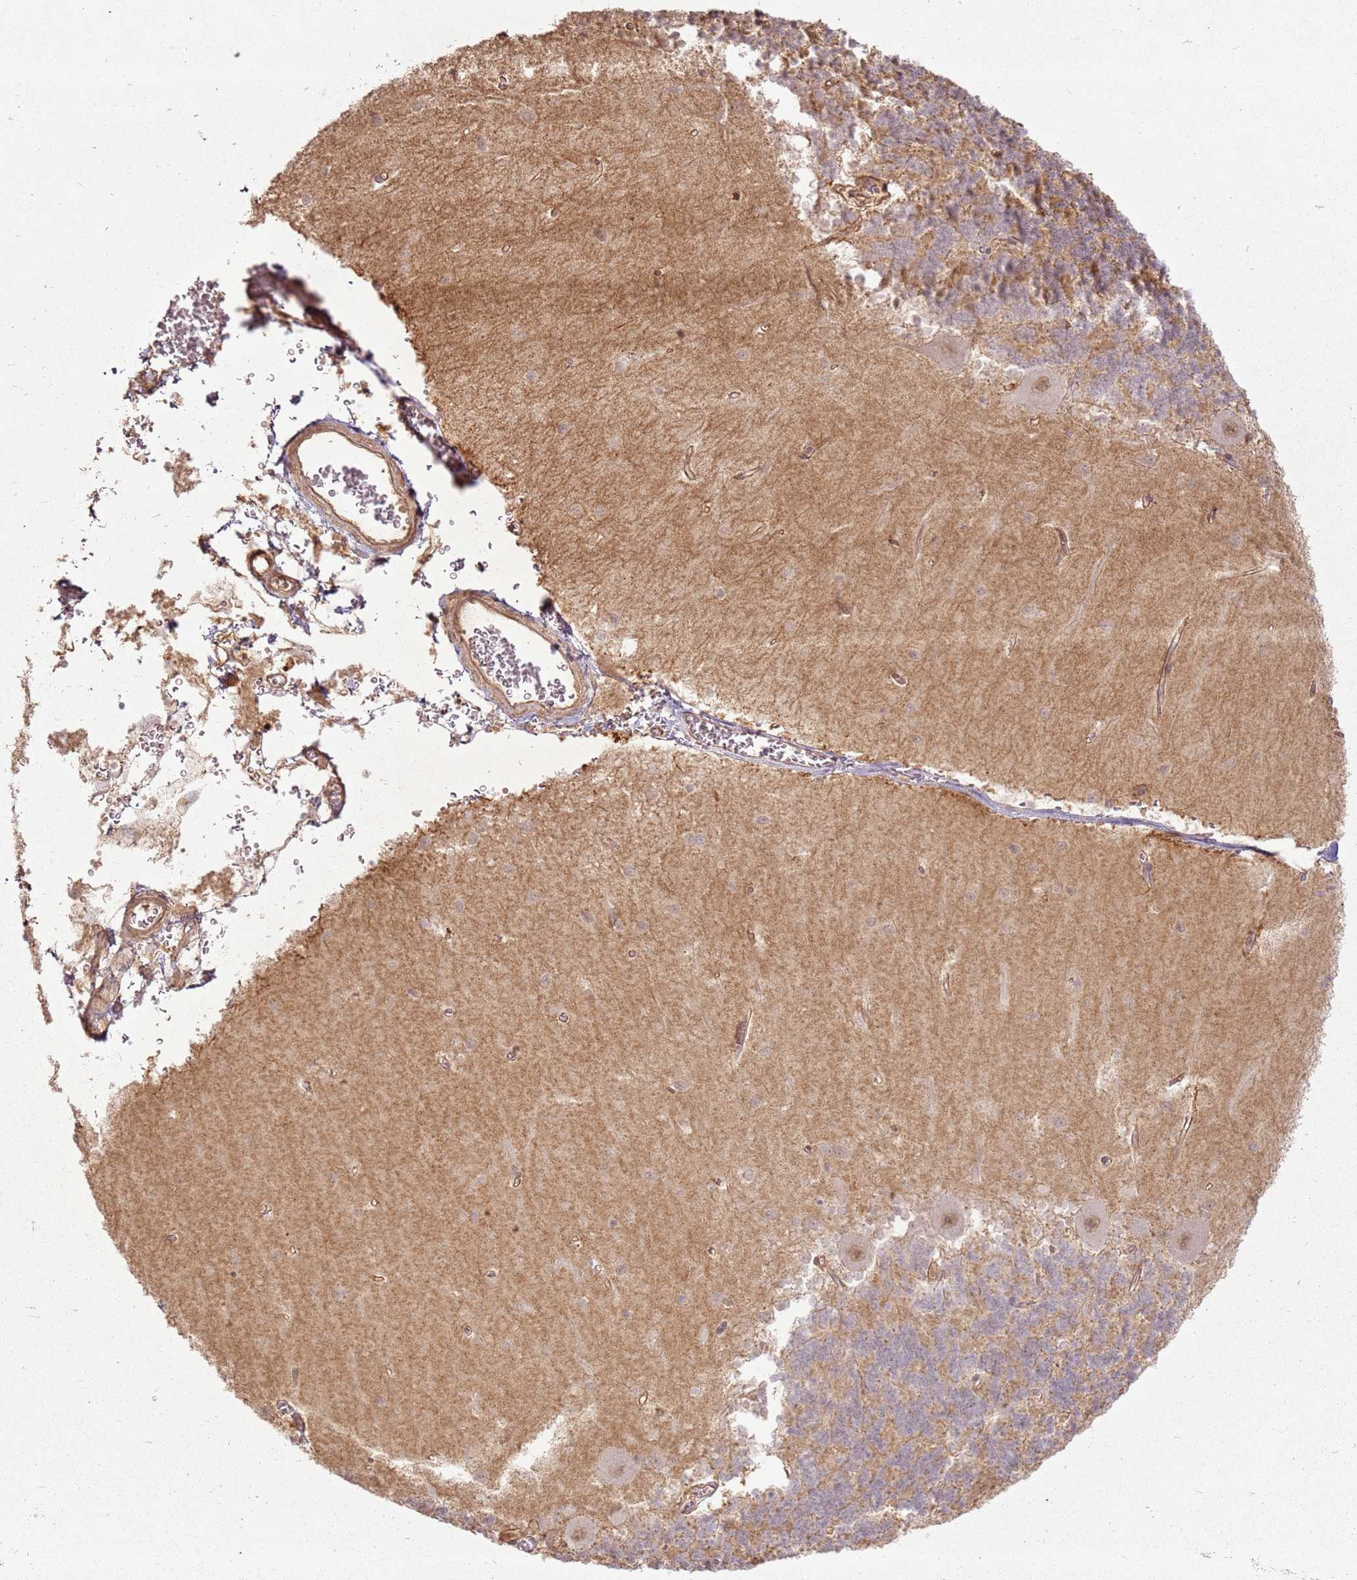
{"staining": {"intensity": "moderate", "quantity": "<25%", "location": "cytoplasmic/membranous"}, "tissue": "cerebellum", "cell_type": "Cells in granular layer", "image_type": "normal", "snomed": [{"axis": "morphology", "description": "Normal tissue, NOS"}, {"axis": "topography", "description": "Cerebellum"}], "caption": "Protein analysis of normal cerebellum displays moderate cytoplasmic/membranous positivity in about <25% of cells in granular layer. (Stains: DAB in brown, nuclei in blue, Microscopy: brightfield microscopy at high magnification).", "gene": "ZNF776", "patient": {"sex": "male", "age": 37}}